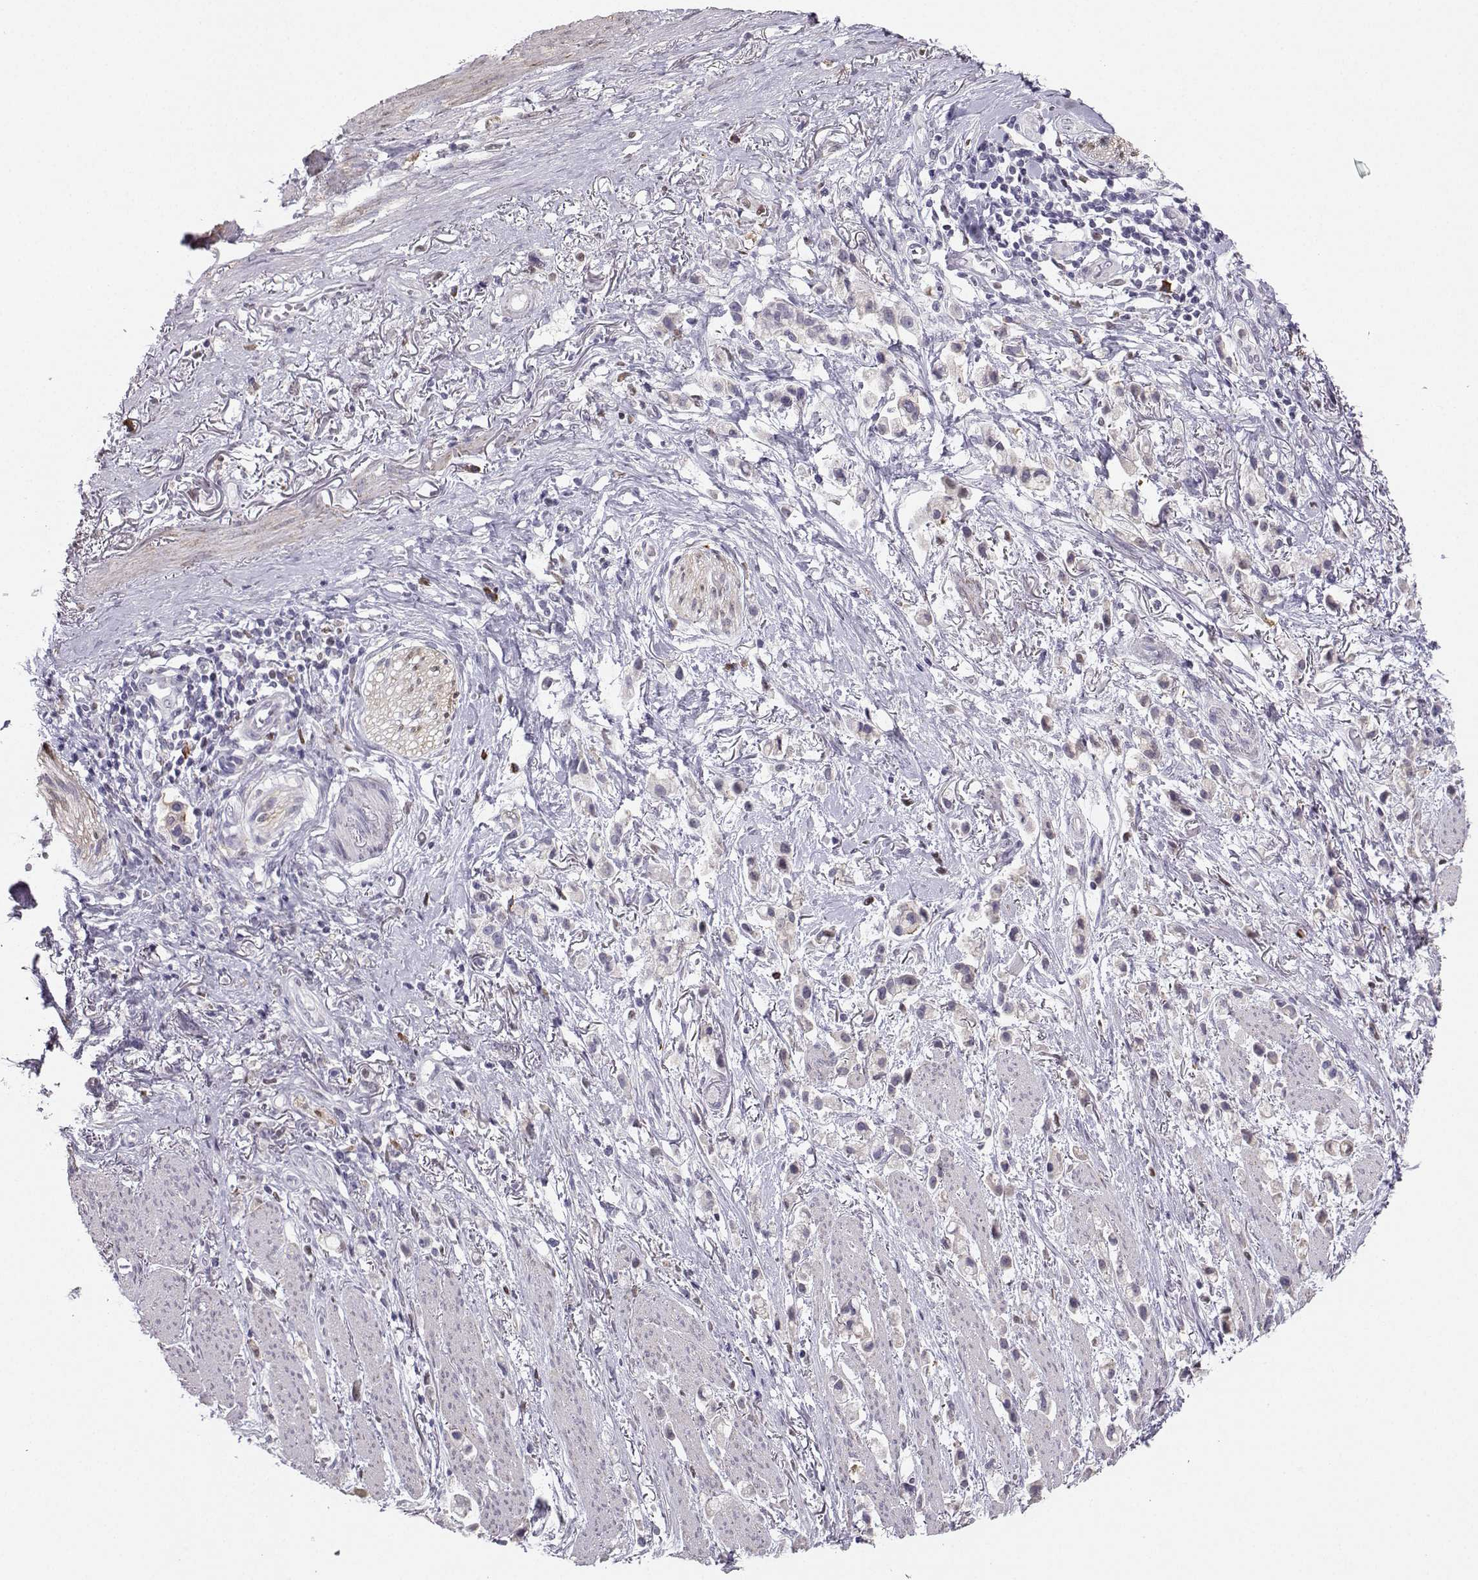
{"staining": {"intensity": "negative", "quantity": "none", "location": "none"}, "tissue": "stomach cancer", "cell_type": "Tumor cells", "image_type": "cancer", "snomed": [{"axis": "morphology", "description": "Adenocarcinoma, NOS"}, {"axis": "topography", "description": "Stomach"}], "caption": "An immunohistochemistry (IHC) histopathology image of stomach cancer (adenocarcinoma) is shown. There is no staining in tumor cells of stomach cancer (adenocarcinoma). Brightfield microscopy of immunohistochemistry stained with DAB (3,3'-diaminobenzidine) (brown) and hematoxylin (blue), captured at high magnification.", "gene": "DCLK3", "patient": {"sex": "female", "age": 81}}